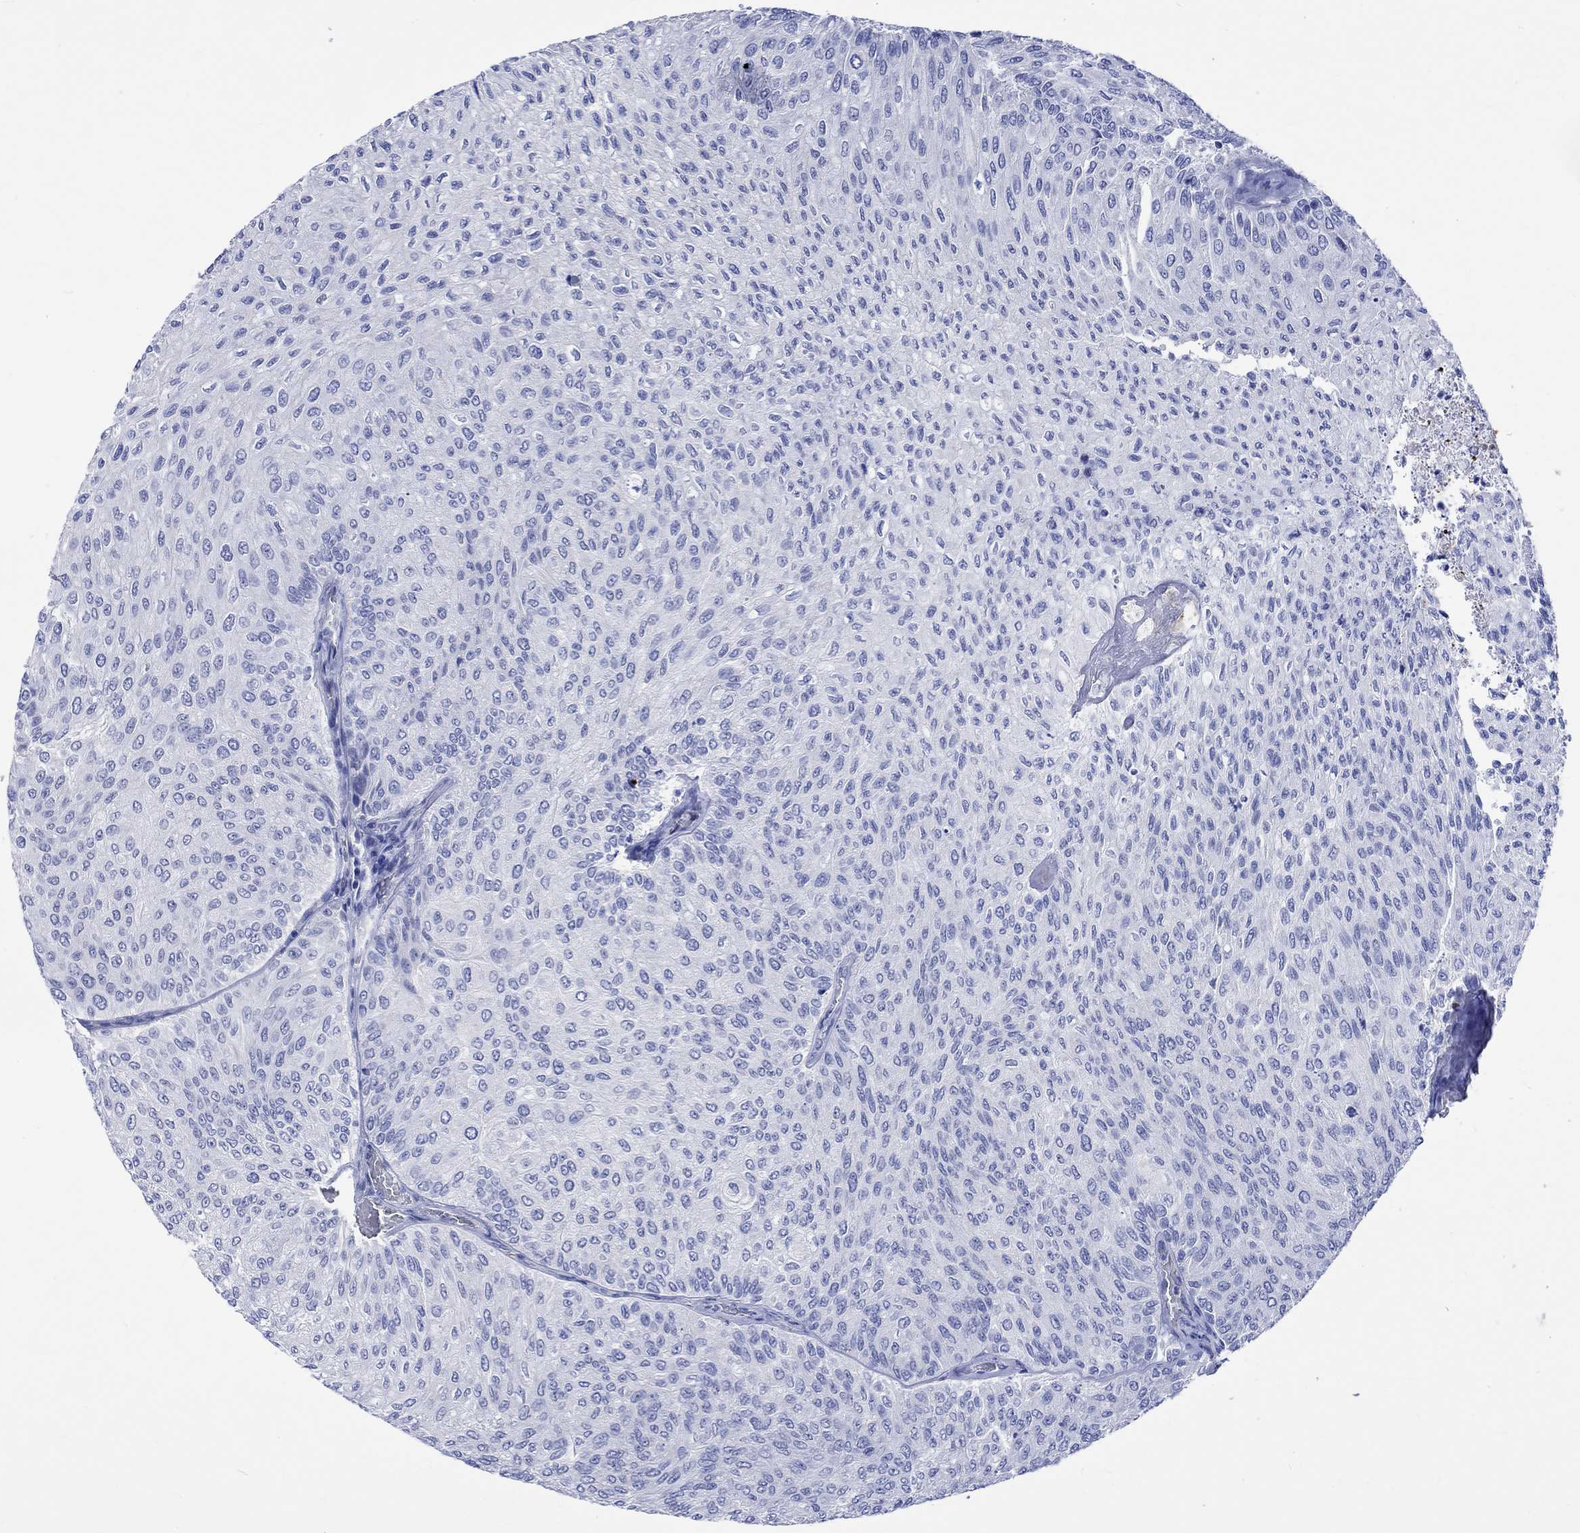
{"staining": {"intensity": "negative", "quantity": "none", "location": "none"}, "tissue": "urothelial cancer", "cell_type": "Tumor cells", "image_type": "cancer", "snomed": [{"axis": "morphology", "description": "Urothelial carcinoma, Low grade"}, {"axis": "topography", "description": "Urinary bladder"}], "caption": "DAB (3,3'-diaminobenzidine) immunohistochemical staining of urothelial cancer exhibits no significant expression in tumor cells. The staining is performed using DAB (3,3'-diaminobenzidine) brown chromogen with nuclei counter-stained in using hematoxylin.", "gene": "KLHL33", "patient": {"sex": "male", "age": 78}}